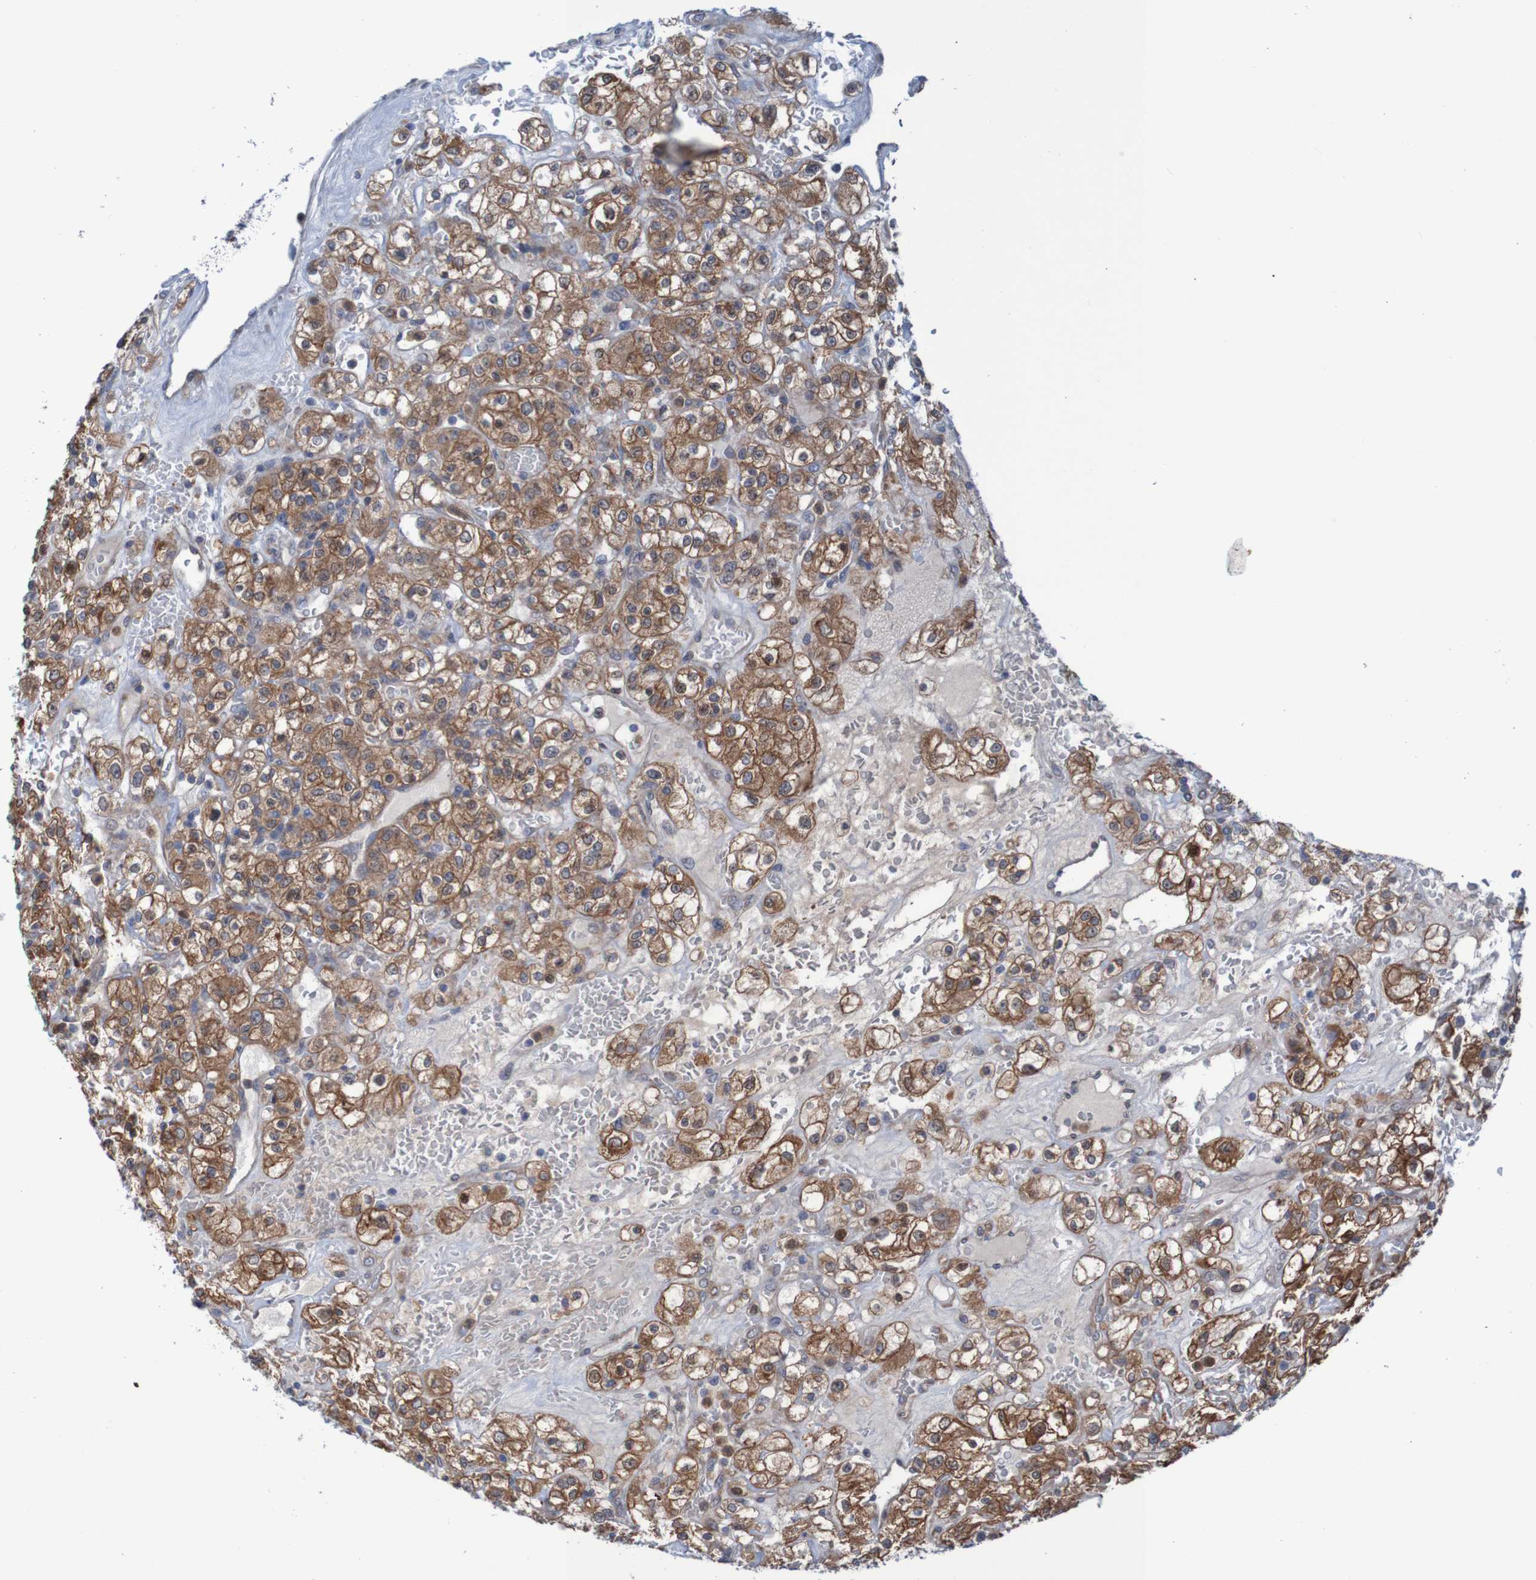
{"staining": {"intensity": "strong", "quantity": ">75%", "location": "cytoplasmic/membranous"}, "tissue": "renal cancer", "cell_type": "Tumor cells", "image_type": "cancer", "snomed": [{"axis": "morphology", "description": "Normal tissue, NOS"}, {"axis": "morphology", "description": "Adenocarcinoma, NOS"}, {"axis": "topography", "description": "Kidney"}], "caption": "Immunohistochemistry (IHC) (DAB (3,3'-diaminobenzidine)) staining of renal adenocarcinoma shows strong cytoplasmic/membranous protein staining in about >75% of tumor cells. The staining was performed using DAB to visualize the protein expression in brown, while the nuclei were stained in blue with hematoxylin (Magnification: 20x).", "gene": "ANGPT4", "patient": {"sex": "female", "age": 72}}